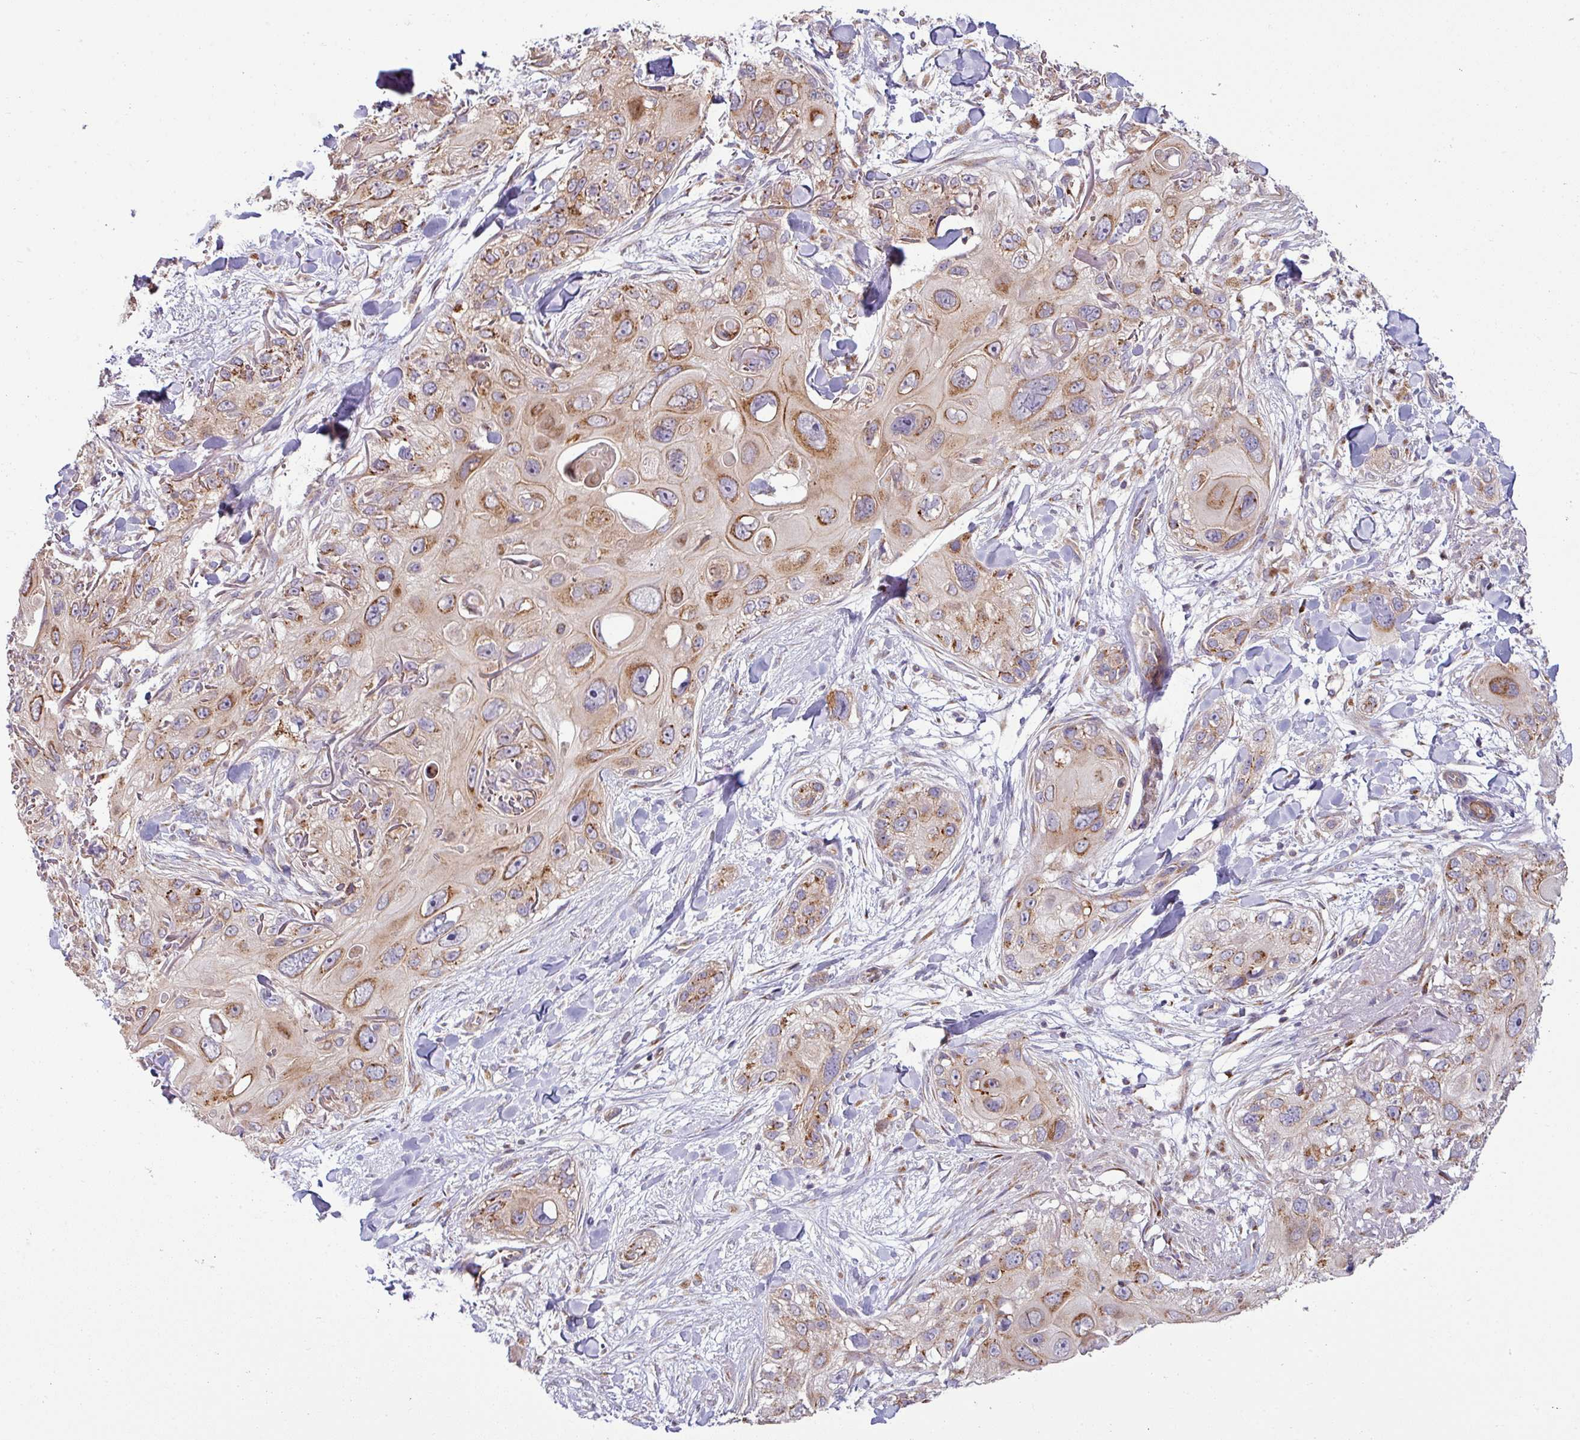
{"staining": {"intensity": "moderate", "quantity": ">75%", "location": "cytoplasmic/membranous"}, "tissue": "skin cancer", "cell_type": "Tumor cells", "image_type": "cancer", "snomed": [{"axis": "morphology", "description": "Normal tissue, NOS"}, {"axis": "morphology", "description": "Squamous cell carcinoma, NOS"}, {"axis": "topography", "description": "Skin"}], "caption": "A medium amount of moderate cytoplasmic/membranous expression is identified in about >75% of tumor cells in skin squamous cell carcinoma tissue.", "gene": "TIMMDC1", "patient": {"sex": "male", "age": 72}}